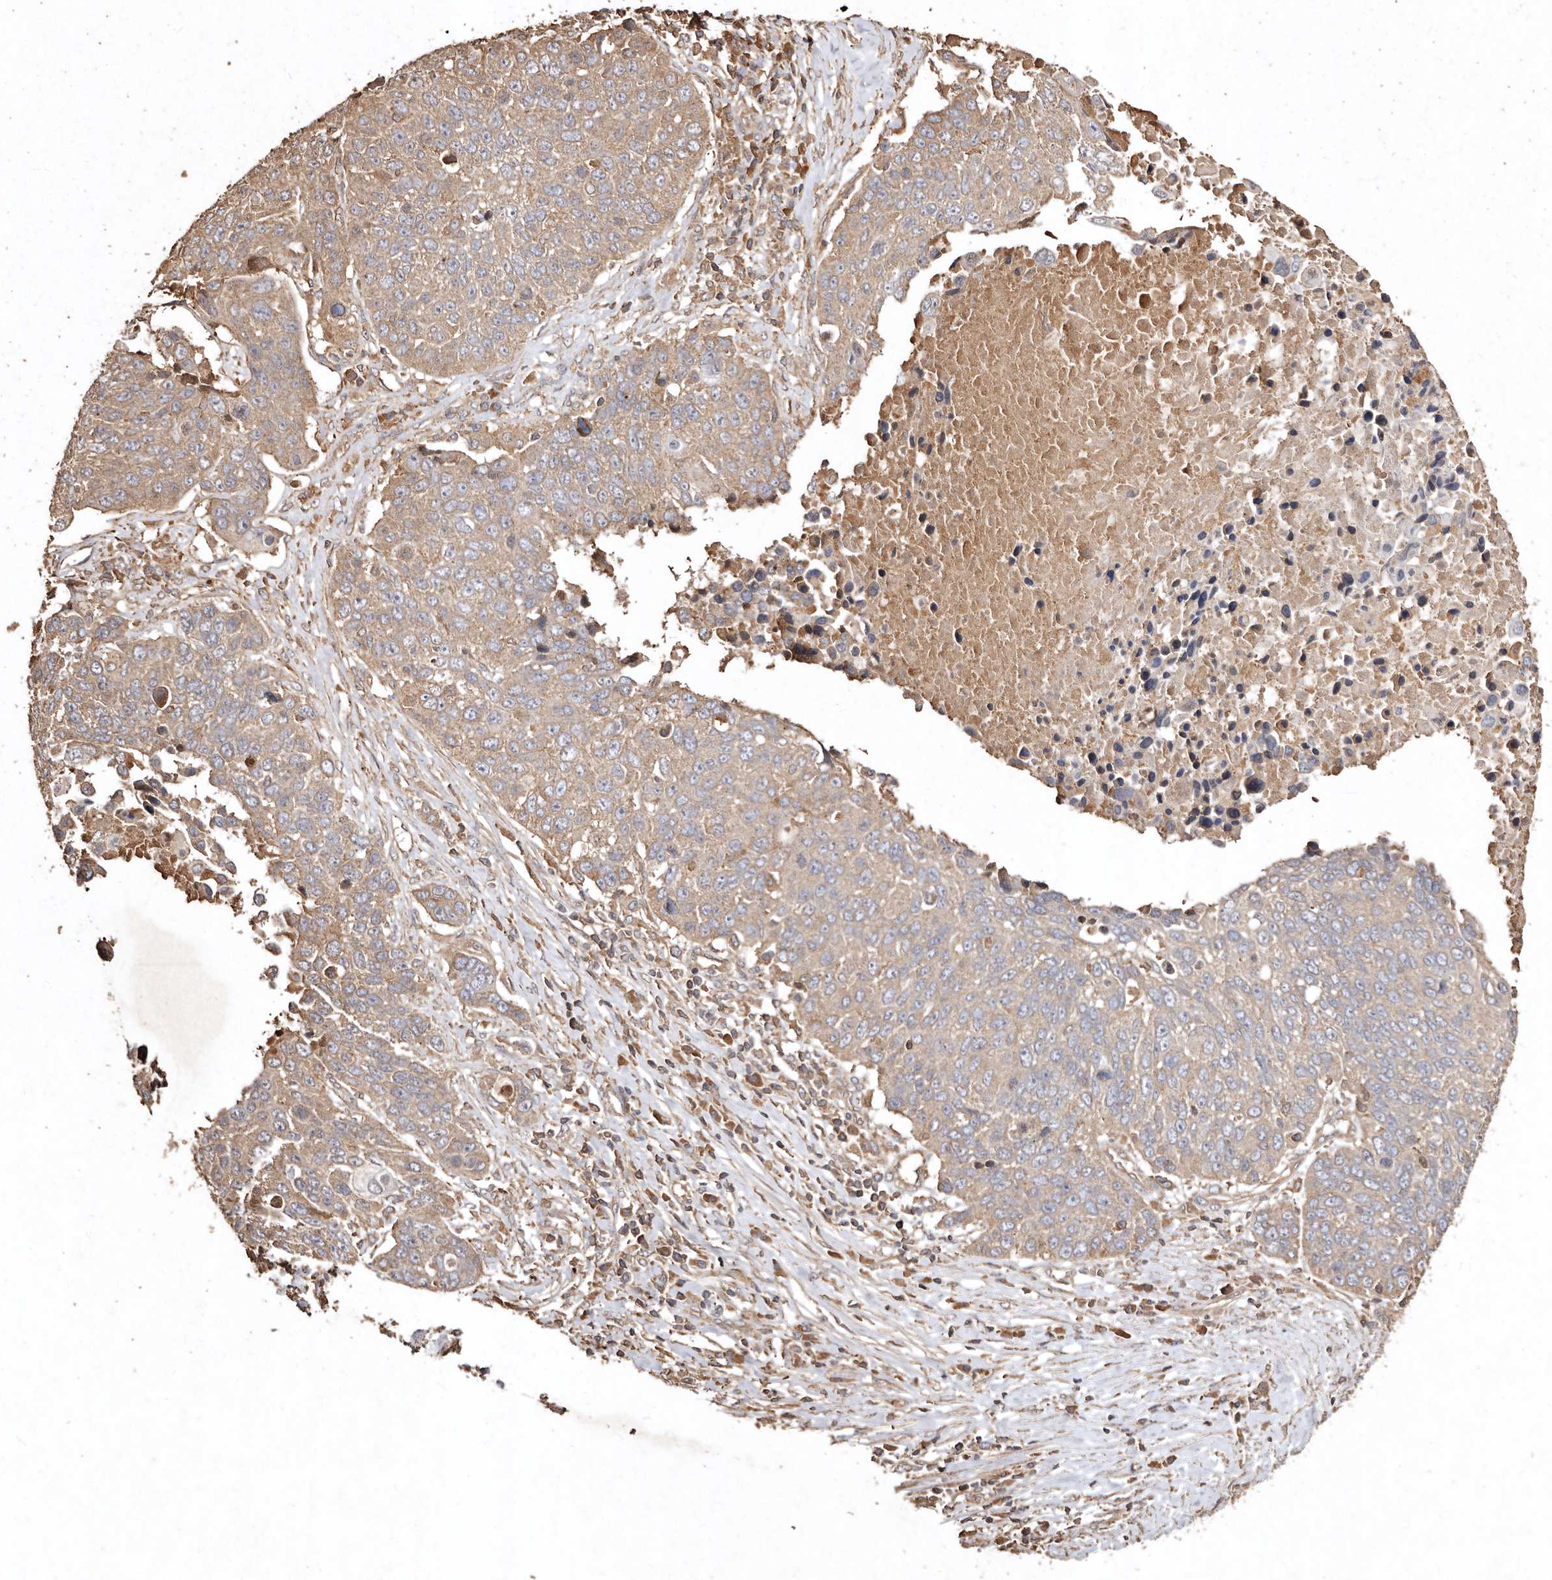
{"staining": {"intensity": "weak", "quantity": ">75%", "location": "cytoplasmic/membranous"}, "tissue": "lung cancer", "cell_type": "Tumor cells", "image_type": "cancer", "snomed": [{"axis": "morphology", "description": "Squamous cell carcinoma, NOS"}, {"axis": "topography", "description": "Lung"}], "caption": "Immunohistochemistry (IHC) histopathology image of neoplastic tissue: human squamous cell carcinoma (lung) stained using immunohistochemistry shows low levels of weak protein expression localized specifically in the cytoplasmic/membranous of tumor cells, appearing as a cytoplasmic/membranous brown color.", "gene": "FARS2", "patient": {"sex": "male", "age": 66}}